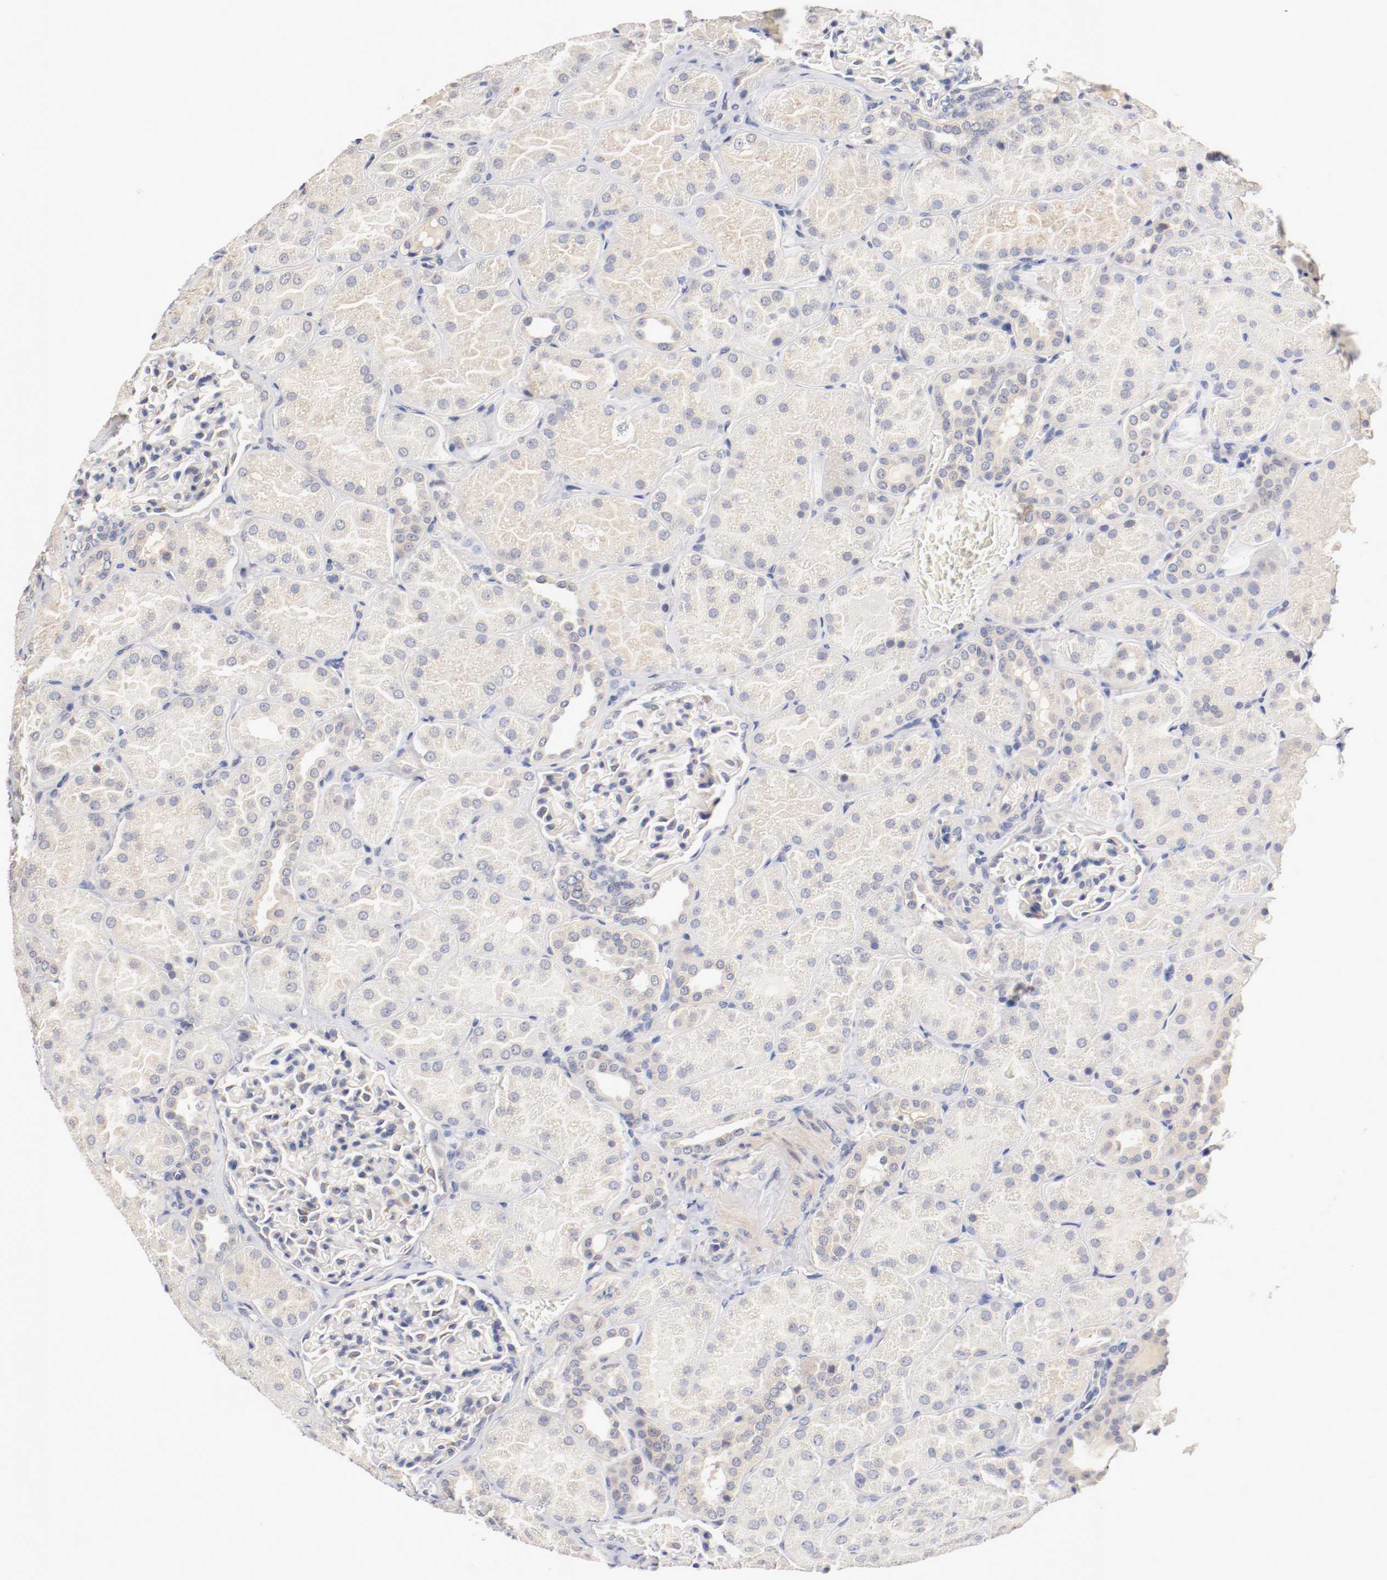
{"staining": {"intensity": "negative", "quantity": "none", "location": "none"}, "tissue": "kidney", "cell_type": "Cells in glomeruli", "image_type": "normal", "snomed": [{"axis": "morphology", "description": "Normal tissue, NOS"}, {"axis": "topography", "description": "Kidney"}], "caption": "High magnification brightfield microscopy of normal kidney stained with DAB (brown) and counterstained with hematoxylin (blue): cells in glomeruli show no significant positivity. (Brightfield microscopy of DAB (3,3'-diaminobenzidine) IHC at high magnification).", "gene": "CEBPE", "patient": {"sex": "male", "age": 28}}